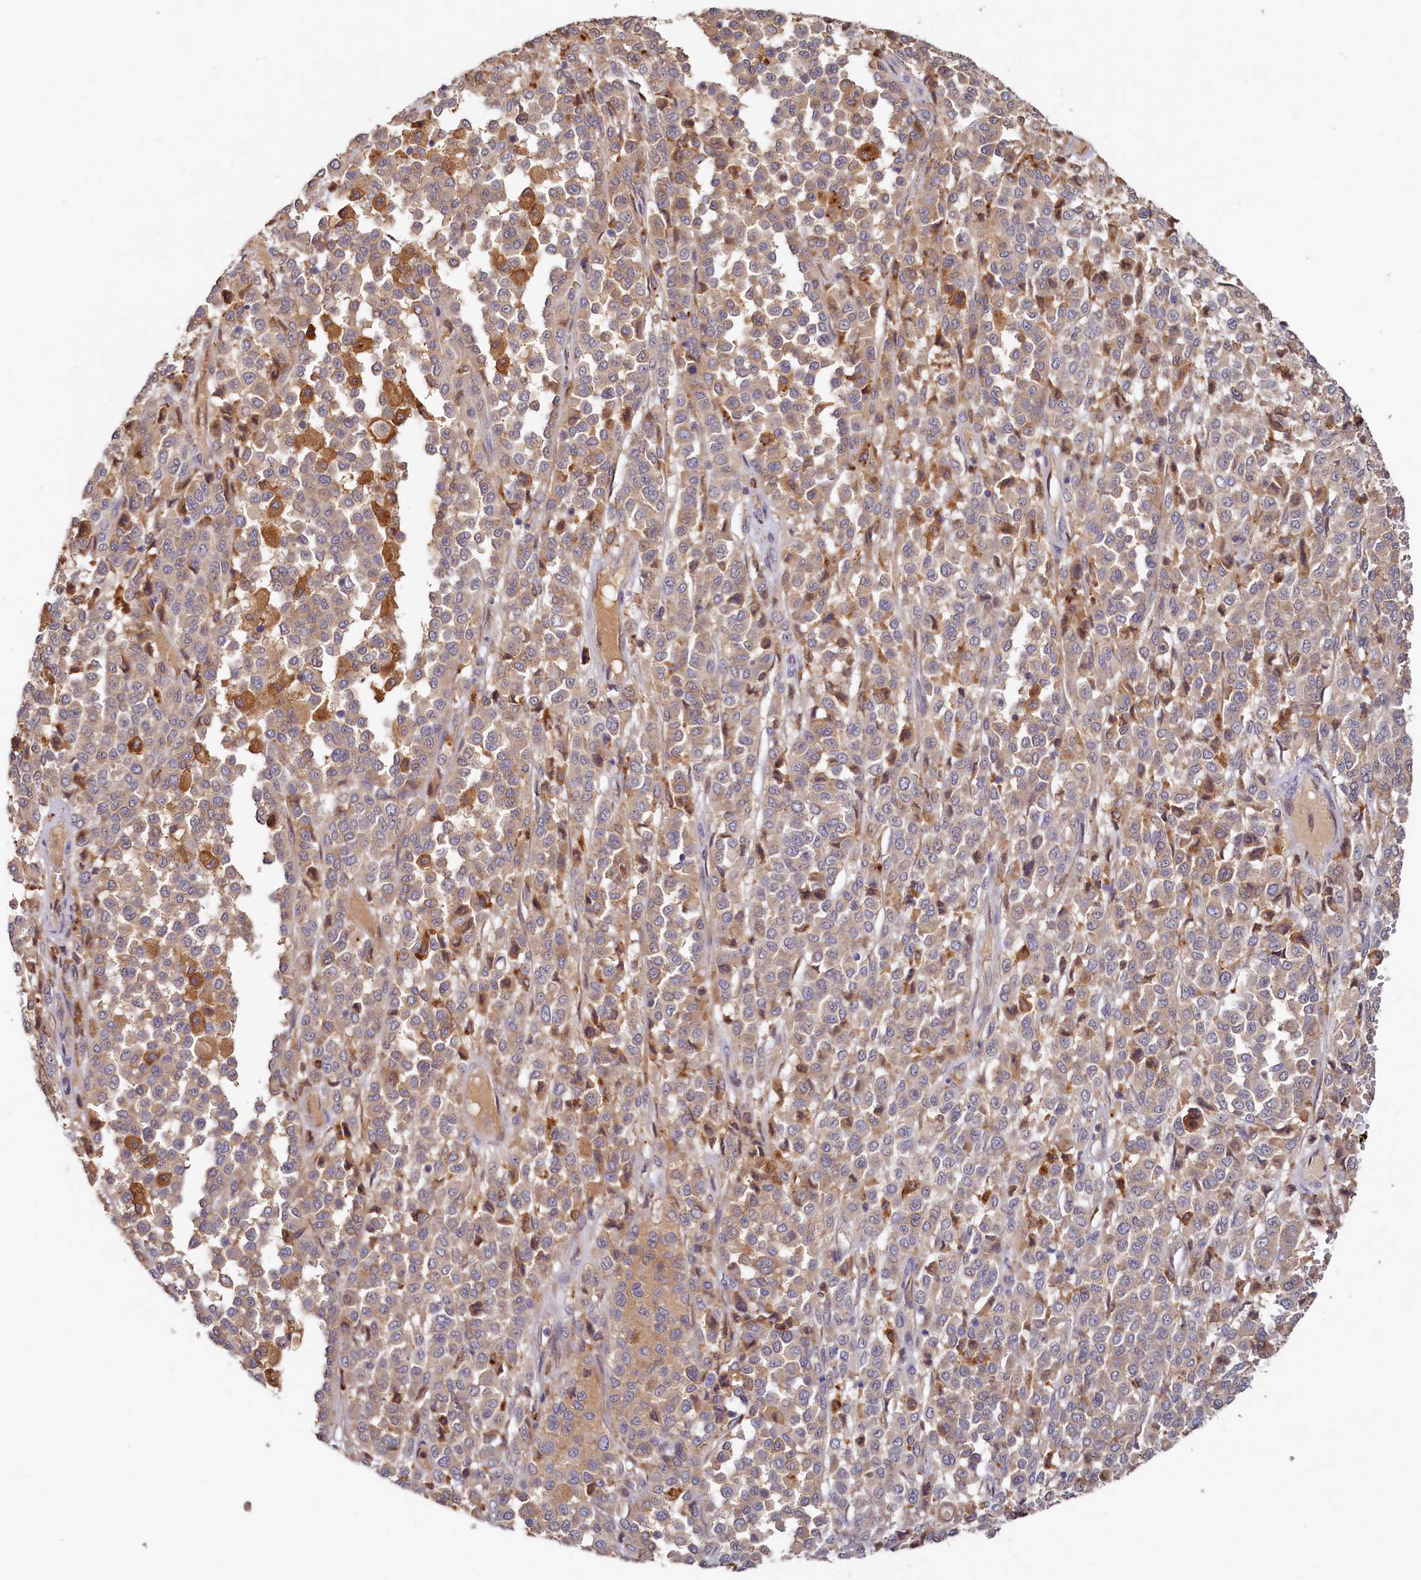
{"staining": {"intensity": "weak", "quantity": ">75%", "location": "cytoplasmic/membranous"}, "tissue": "melanoma", "cell_type": "Tumor cells", "image_type": "cancer", "snomed": [{"axis": "morphology", "description": "Malignant melanoma, Metastatic site"}, {"axis": "topography", "description": "Pancreas"}], "caption": "Immunohistochemical staining of human melanoma exhibits weak cytoplasmic/membranous protein positivity in about >75% of tumor cells. (IHC, brightfield microscopy, high magnification).", "gene": "RGS7BP", "patient": {"sex": "female", "age": 30}}